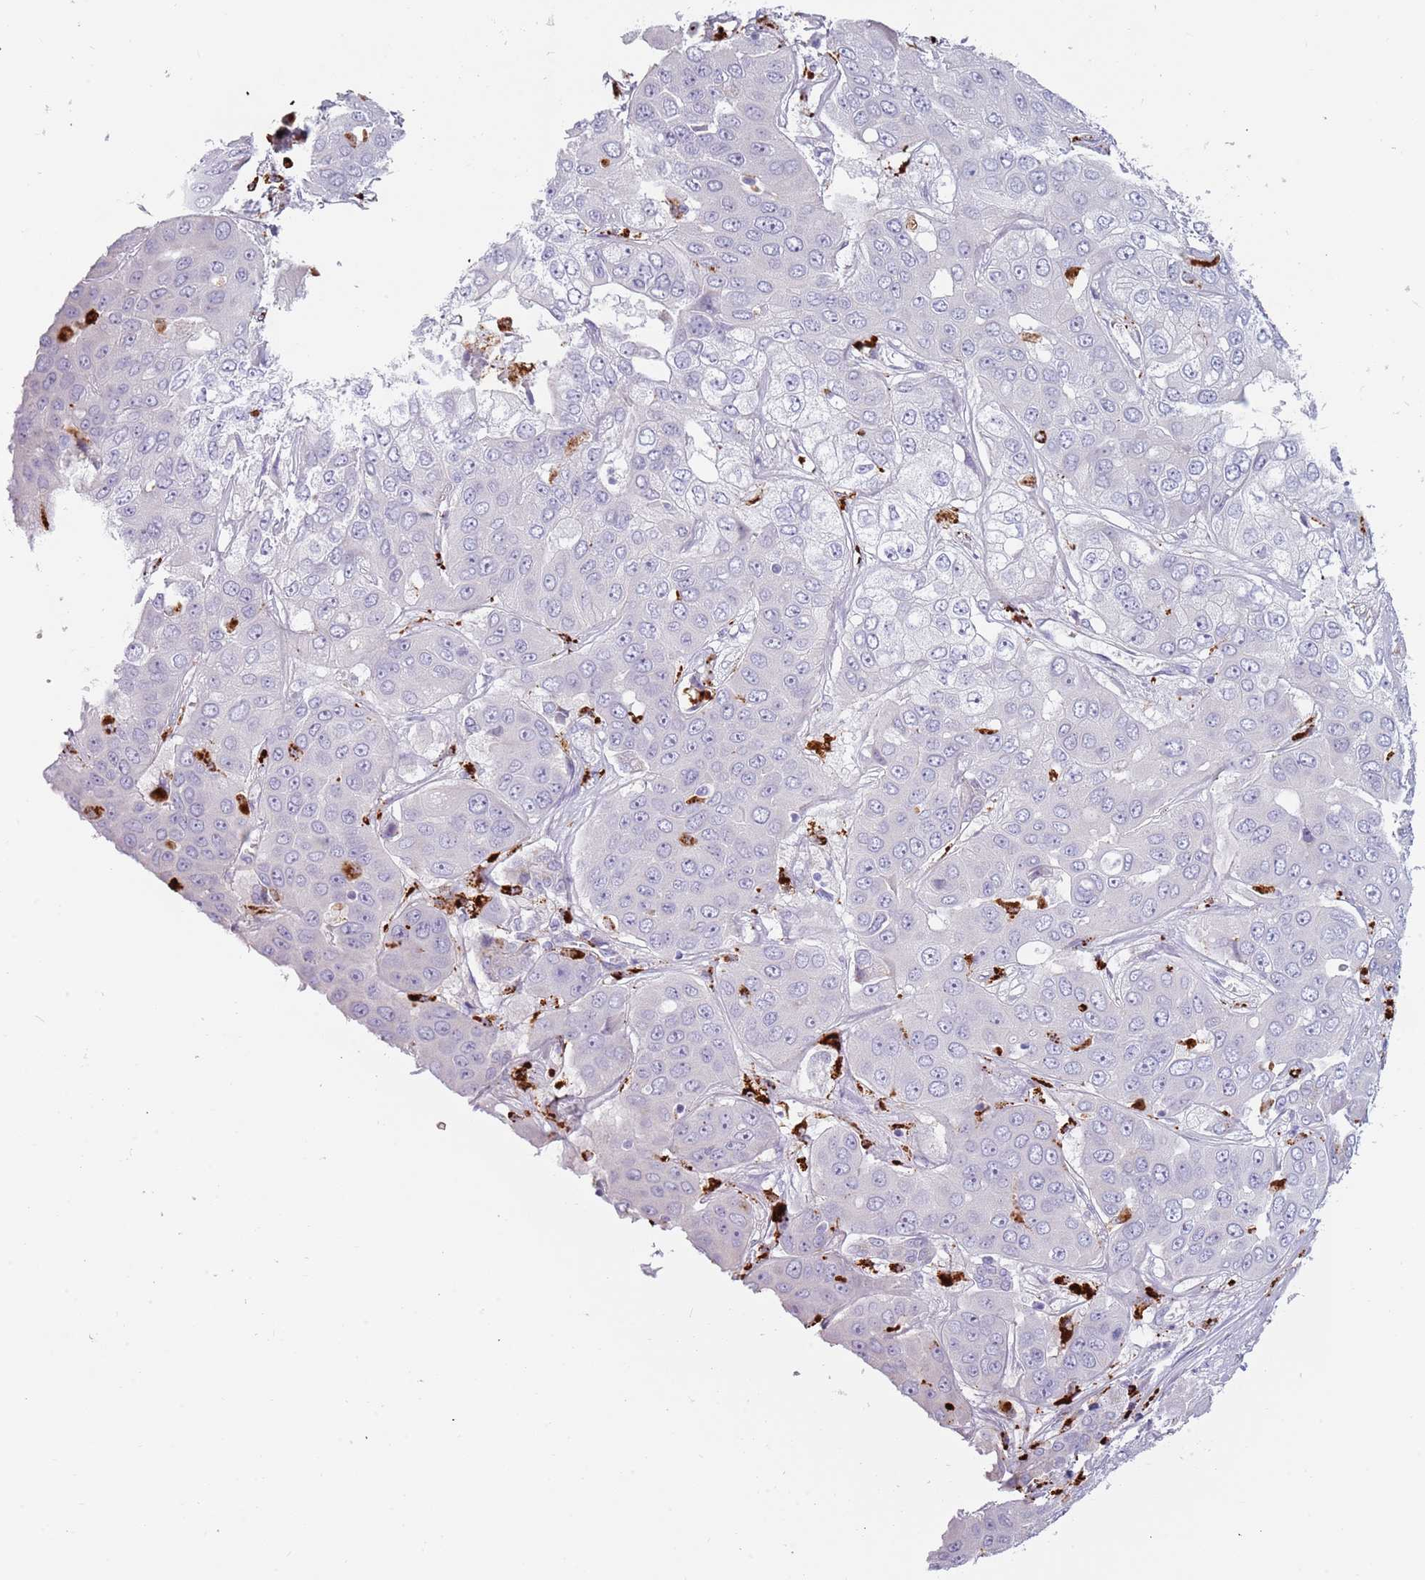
{"staining": {"intensity": "negative", "quantity": "none", "location": "none"}, "tissue": "liver cancer", "cell_type": "Tumor cells", "image_type": "cancer", "snomed": [{"axis": "morphology", "description": "Cholangiocarcinoma"}, {"axis": "topography", "description": "Liver"}], "caption": "The micrograph displays no staining of tumor cells in liver cancer (cholangiocarcinoma).", "gene": "NWD2", "patient": {"sex": "female", "age": 52}}